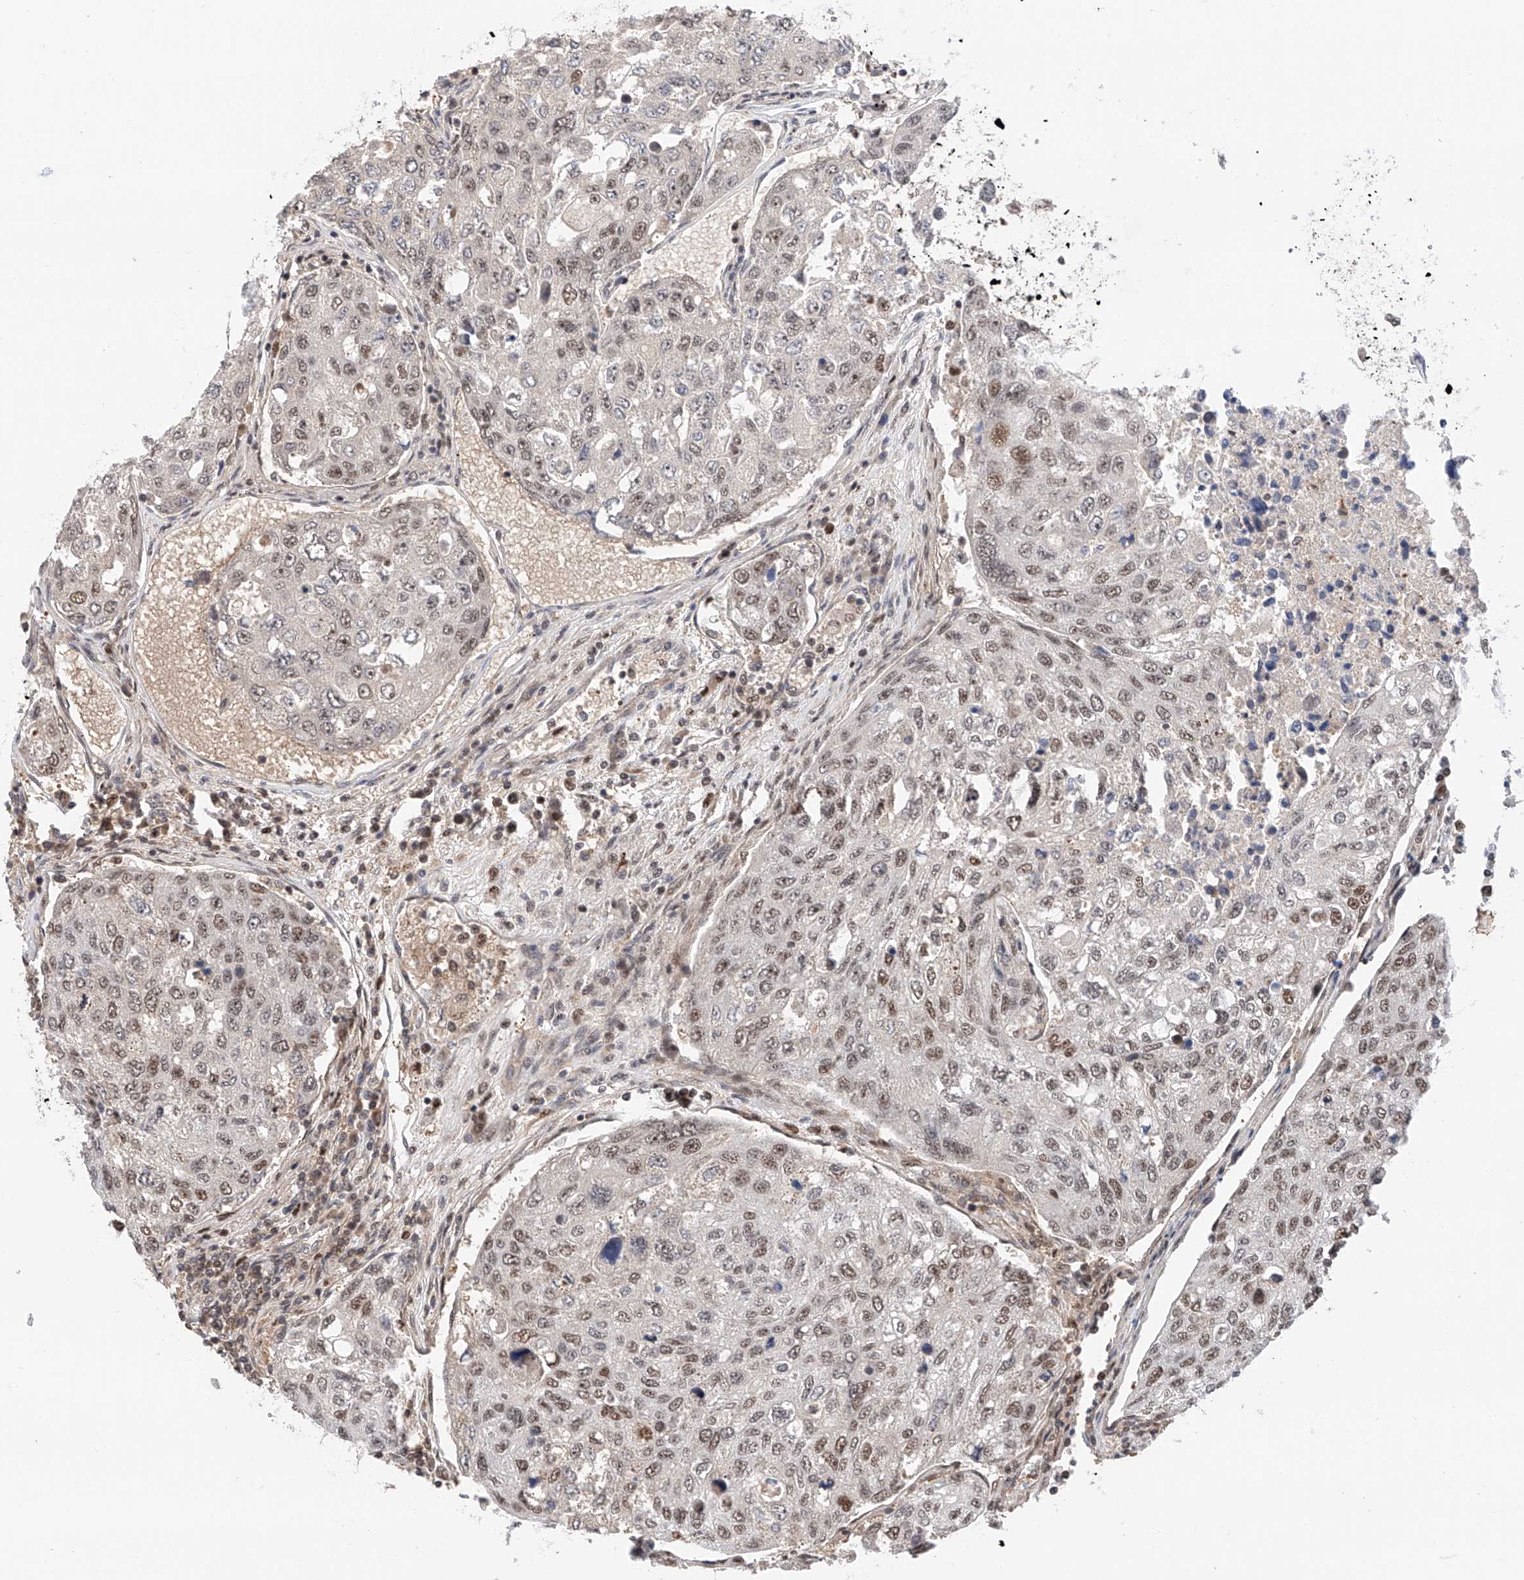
{"staining": {"intensity": "moderate", "quantity": "25%-75%", "location": "nuclear"}, "tissue": "urothelial cancer", "cell_type": "Tumor cells", "image_type": "cancer", "snomed": [{"axis": "morphology", "description": "Urothelial carcinoma, High grade"}, {"axis": "topography", "description": "Lymph node"}, {"axis": "topography", "description": "Urinary bladder"}], "caption": "A high-resolution micrograph shows immunohistochemistry staining of urothelial cancer, which exhibits moderate nuclear positivity in about 25%-75% of tumor cells. The staining was performed using DAB to visualize the protein expression in brown, while the nuclei were stained in blue with hematoxylin (Magnification: 20x).", "gene": "SNRNP200", "patient": {"sex": "male", "age": 51}}